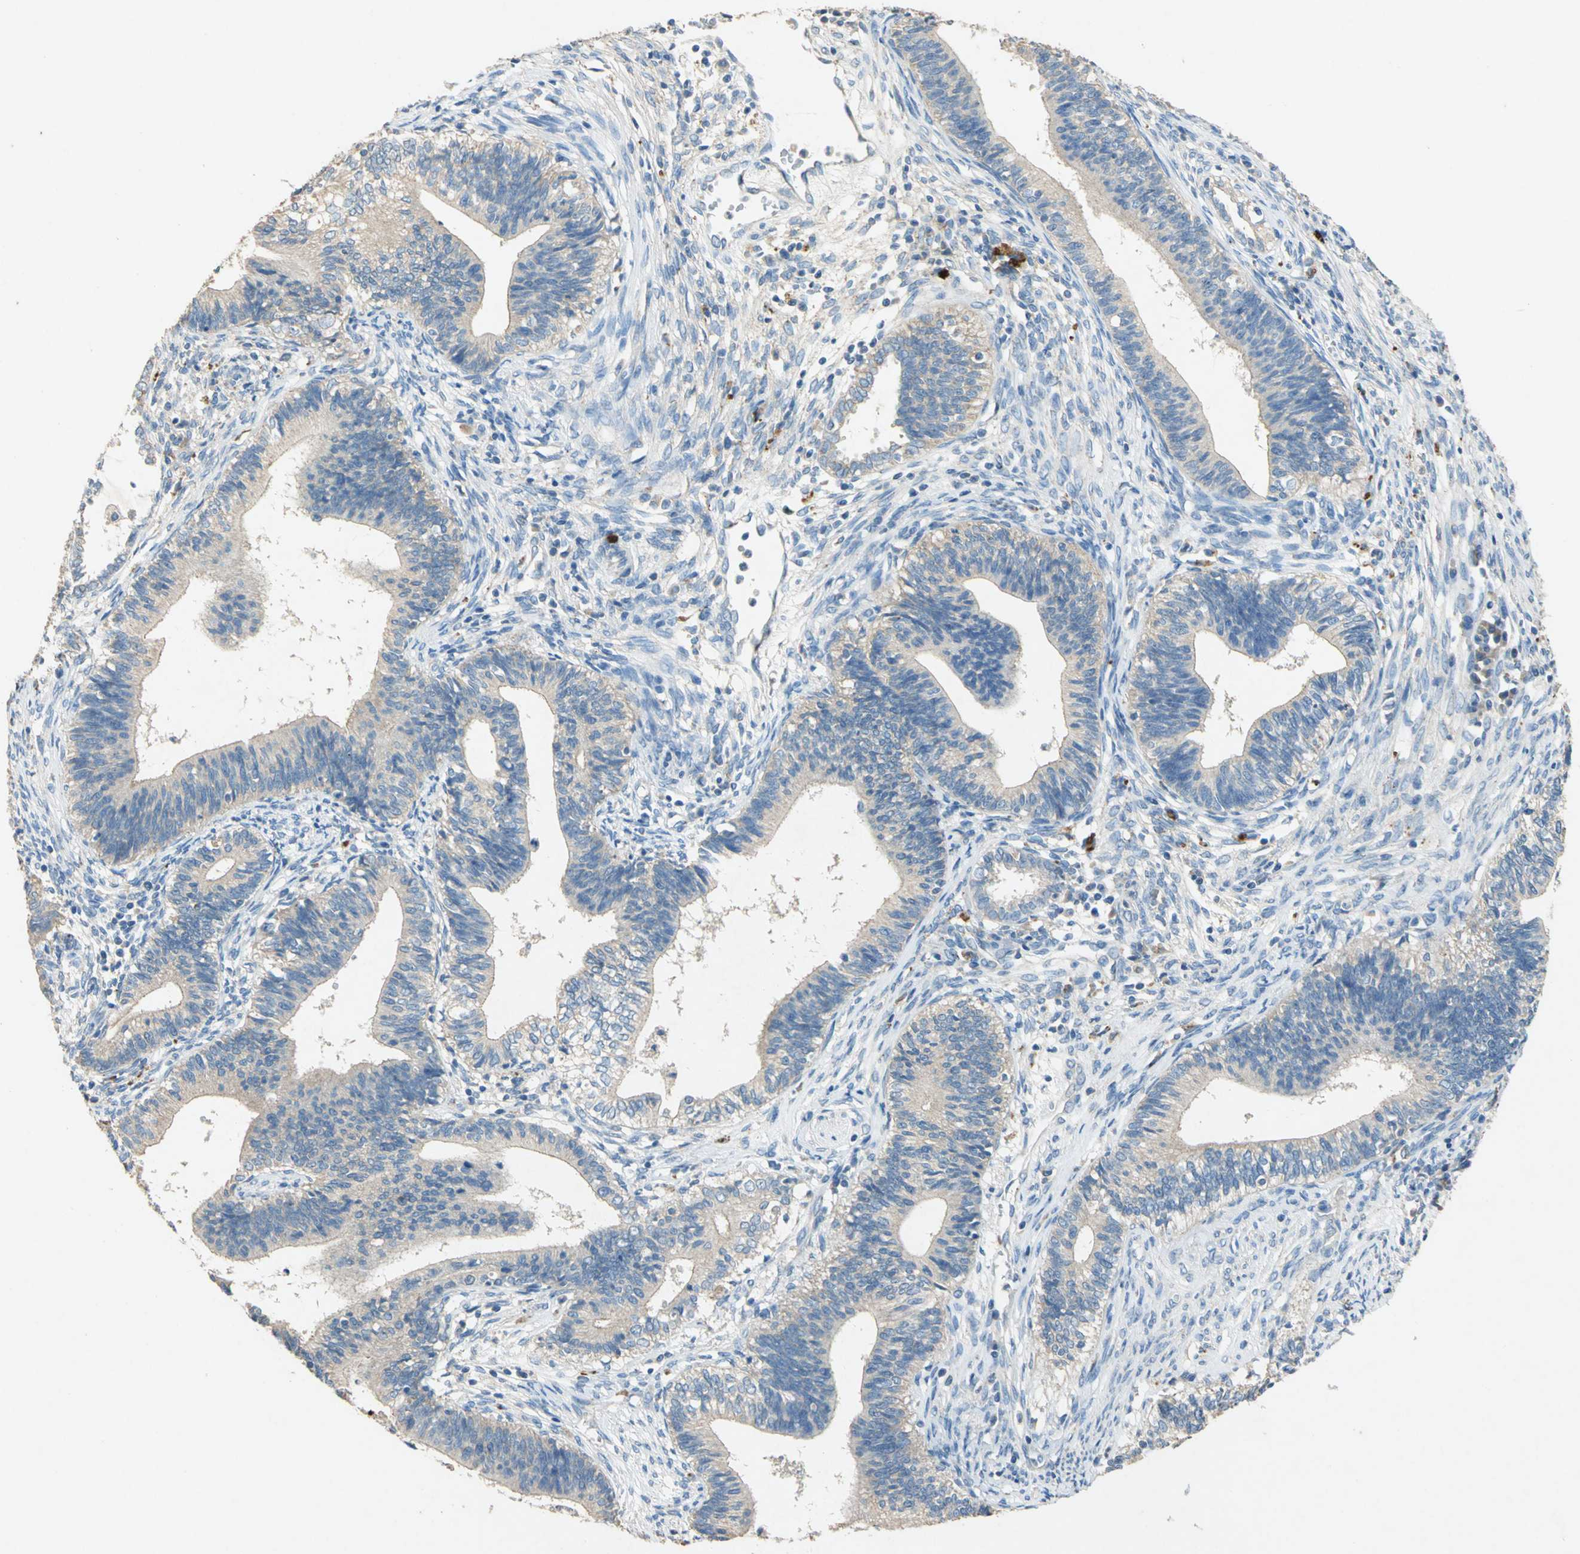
{"staining": {"intensity": "weak", "quantity": ">75%", "location": "cytoplasmic/membranous"}, "tissue": "cervical cancer", "cell_type": "Tumor cells", "image_type": "cancer", "snomed": [{"axis": "morphology", "description": "Adenocarcinoma, NOS"}, {"axis": "topography", "description": "Cervix"}], "caption": "Human cervical adenocarcinoma stained with a protein marker exhibits weak staining in tumor cells.", "gene": "ADAMTS5", "patient": {"sex": "female", "age": 44}}